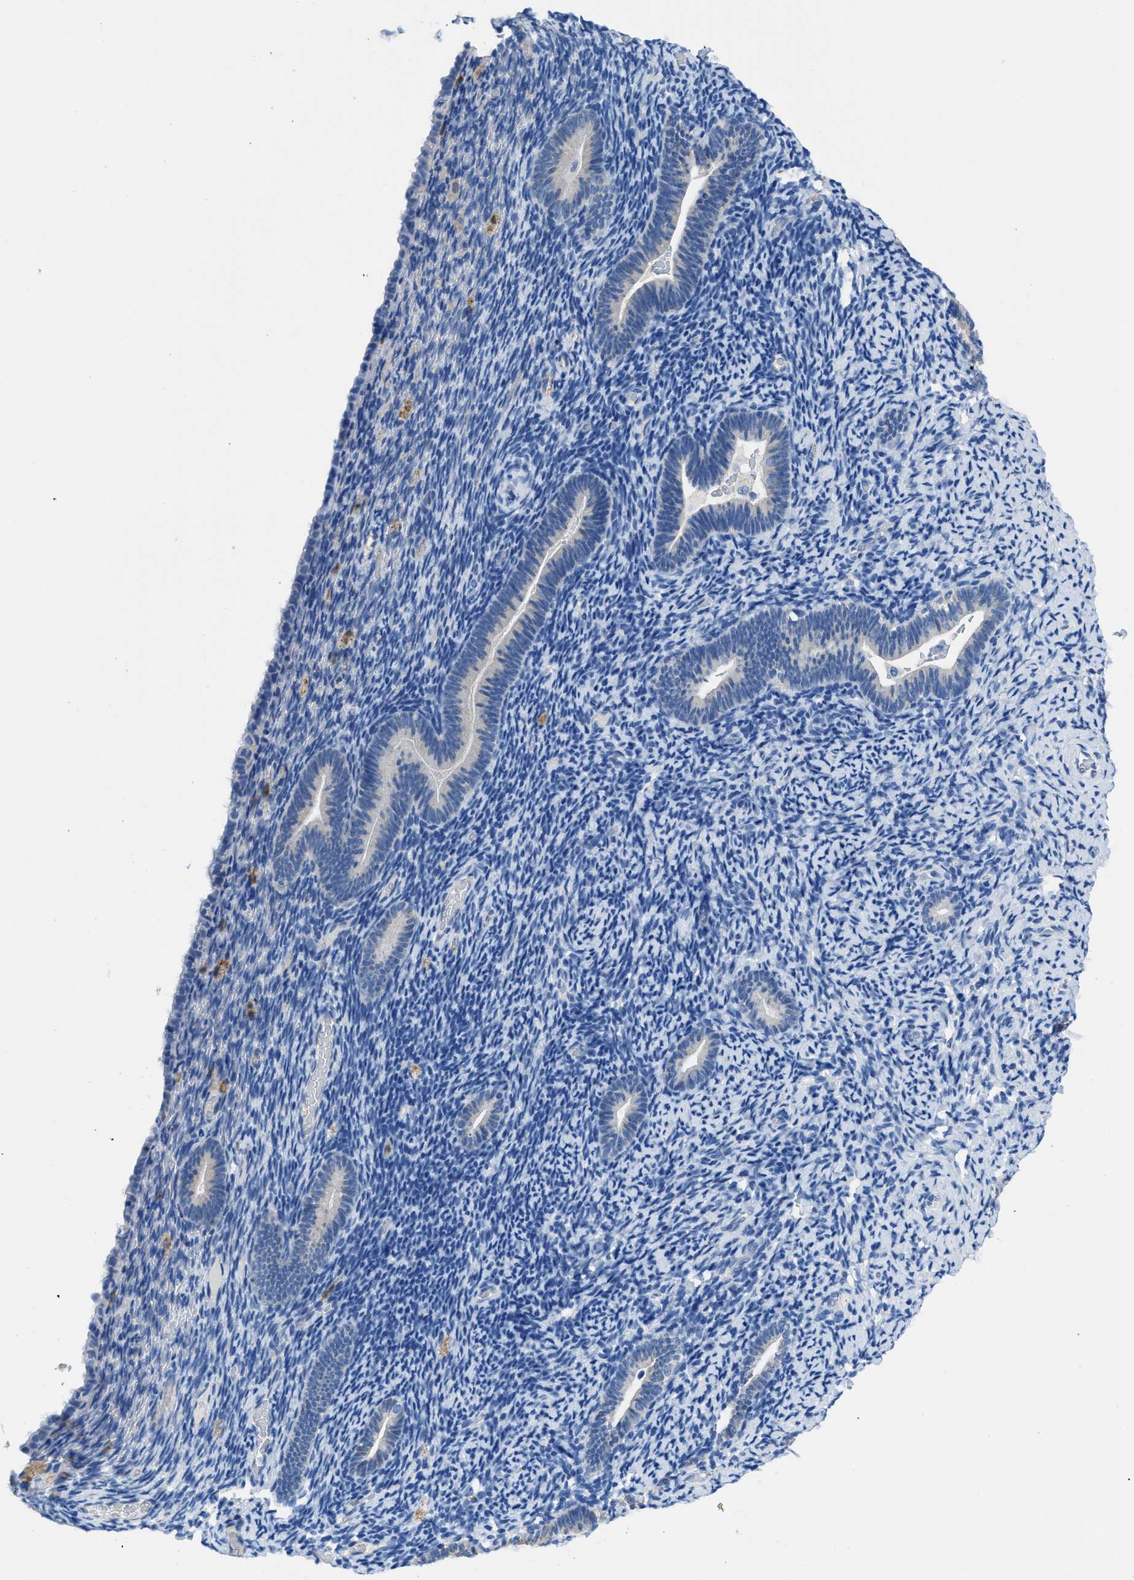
{"staining": {"intensity": "negative", "quantity": "none", "location": "none"}, "tissue": "endometrium", "cell_type": "Cells in endometrial stroma", "image_type": "normal", "snomed": [{"axis": "morphology", "description": "Normal tissue, NOS"}, {"axis": "topography", "description": "Endometrium"}], "caption": "The histopathology image reveals no significant positivity in cells in endometrial stroma of endometrium.", "gene": "ITPR1", "patient": {"sex": "female", "age": 51}}